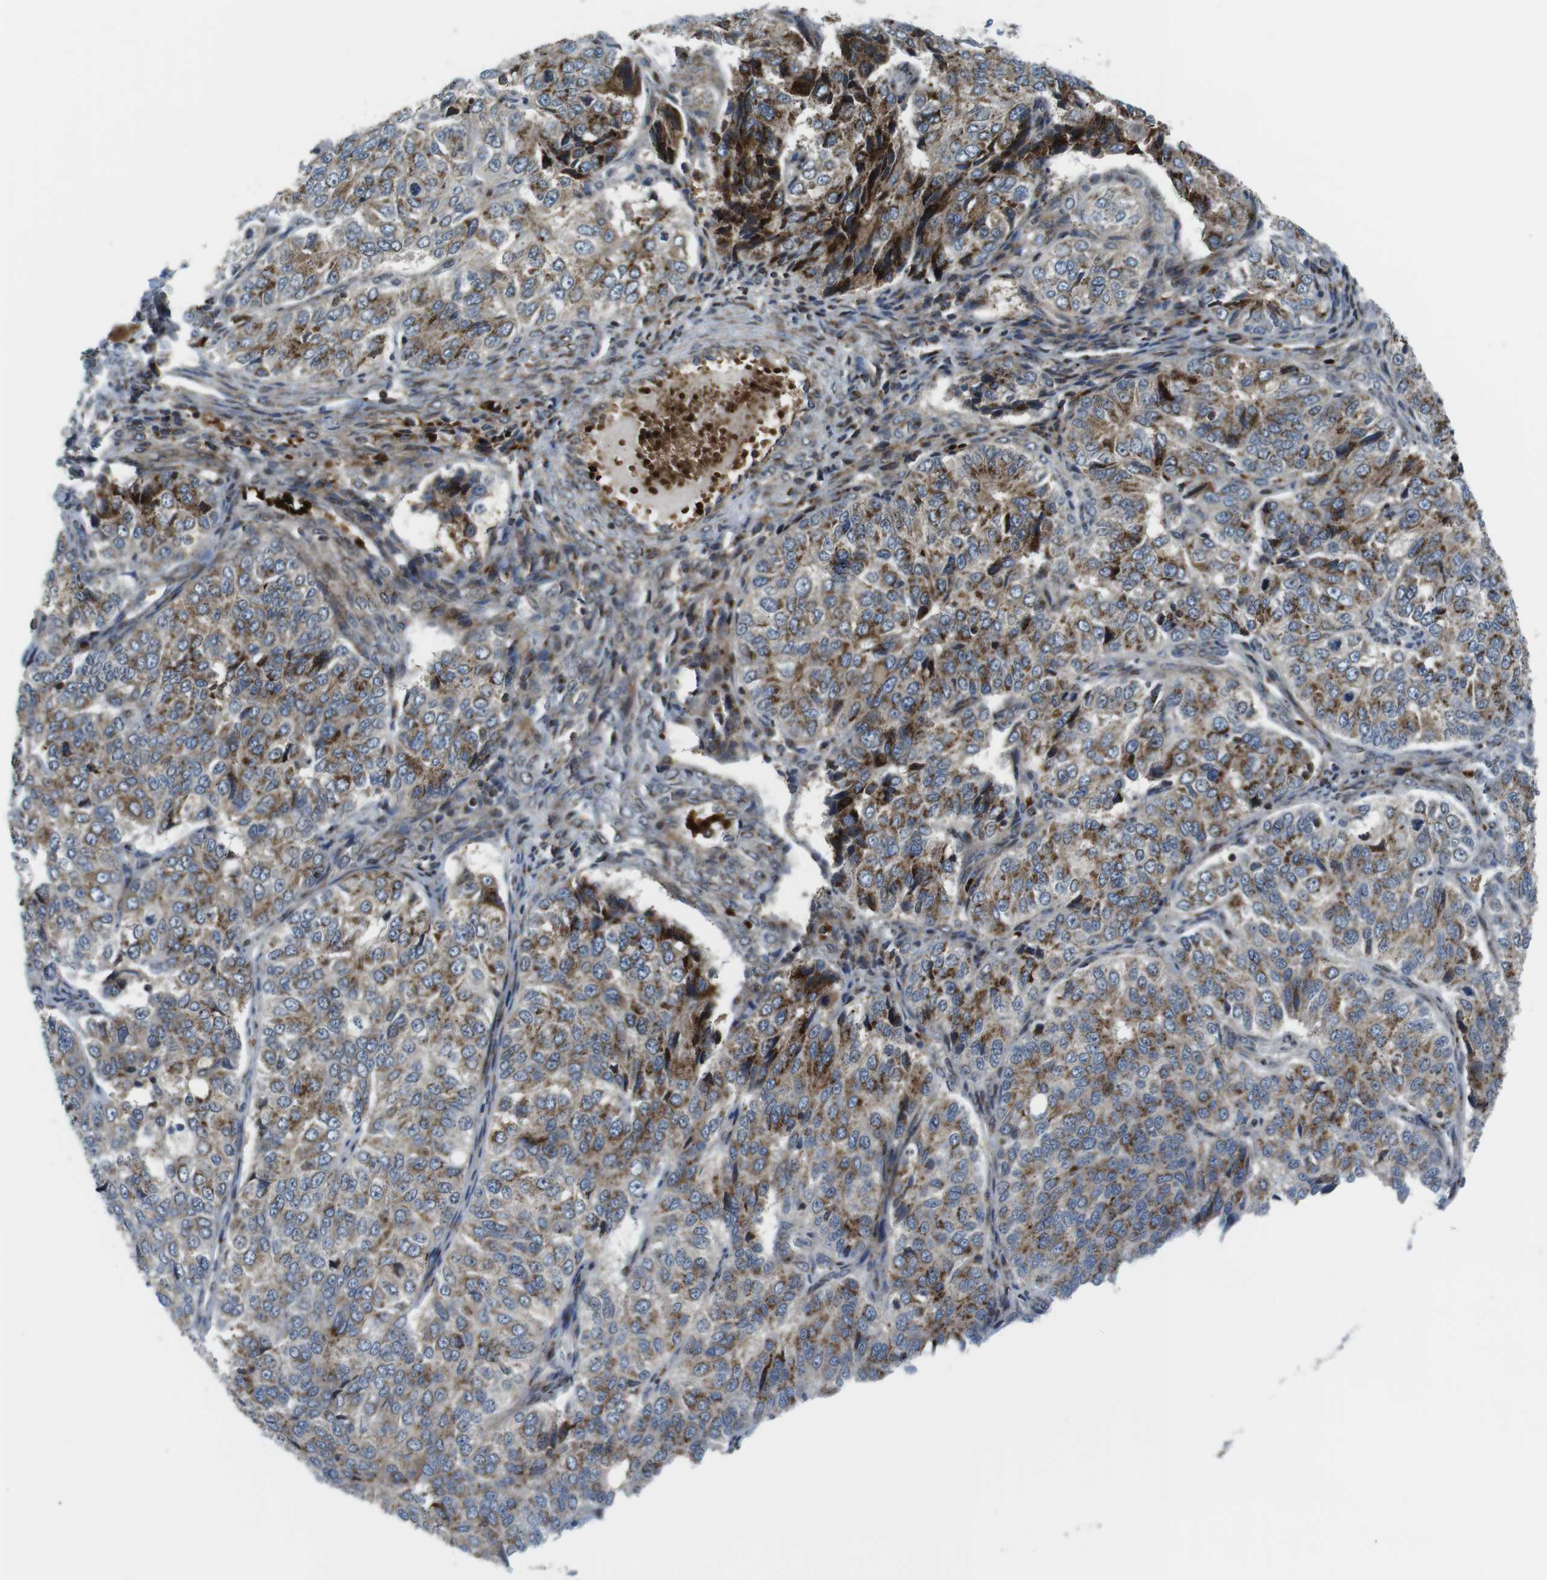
{"staining": {"intensity": "moderate", "quantity": "25%-75%", "location": "cytoplasmic/membranous"}, "tissue": "ovarian cancer", "cell_type": "Tumor cells", "image_type": "cancer", "snomed": [{"axis": "morphology", "description": "Carcinoma, endometroid"}, {"axis": "topography", "description": "Ovary"}], "caption": "IHC of ovarian cancer displays medium levels of moderate cytoplasmic/membranous expression in approximately 25%-75% of tumor cells. (DAB = brown stain, brightfield microscopy at high magnification).", "gene": "CUL7", "patient": {"sex": "female", "age": 51}}